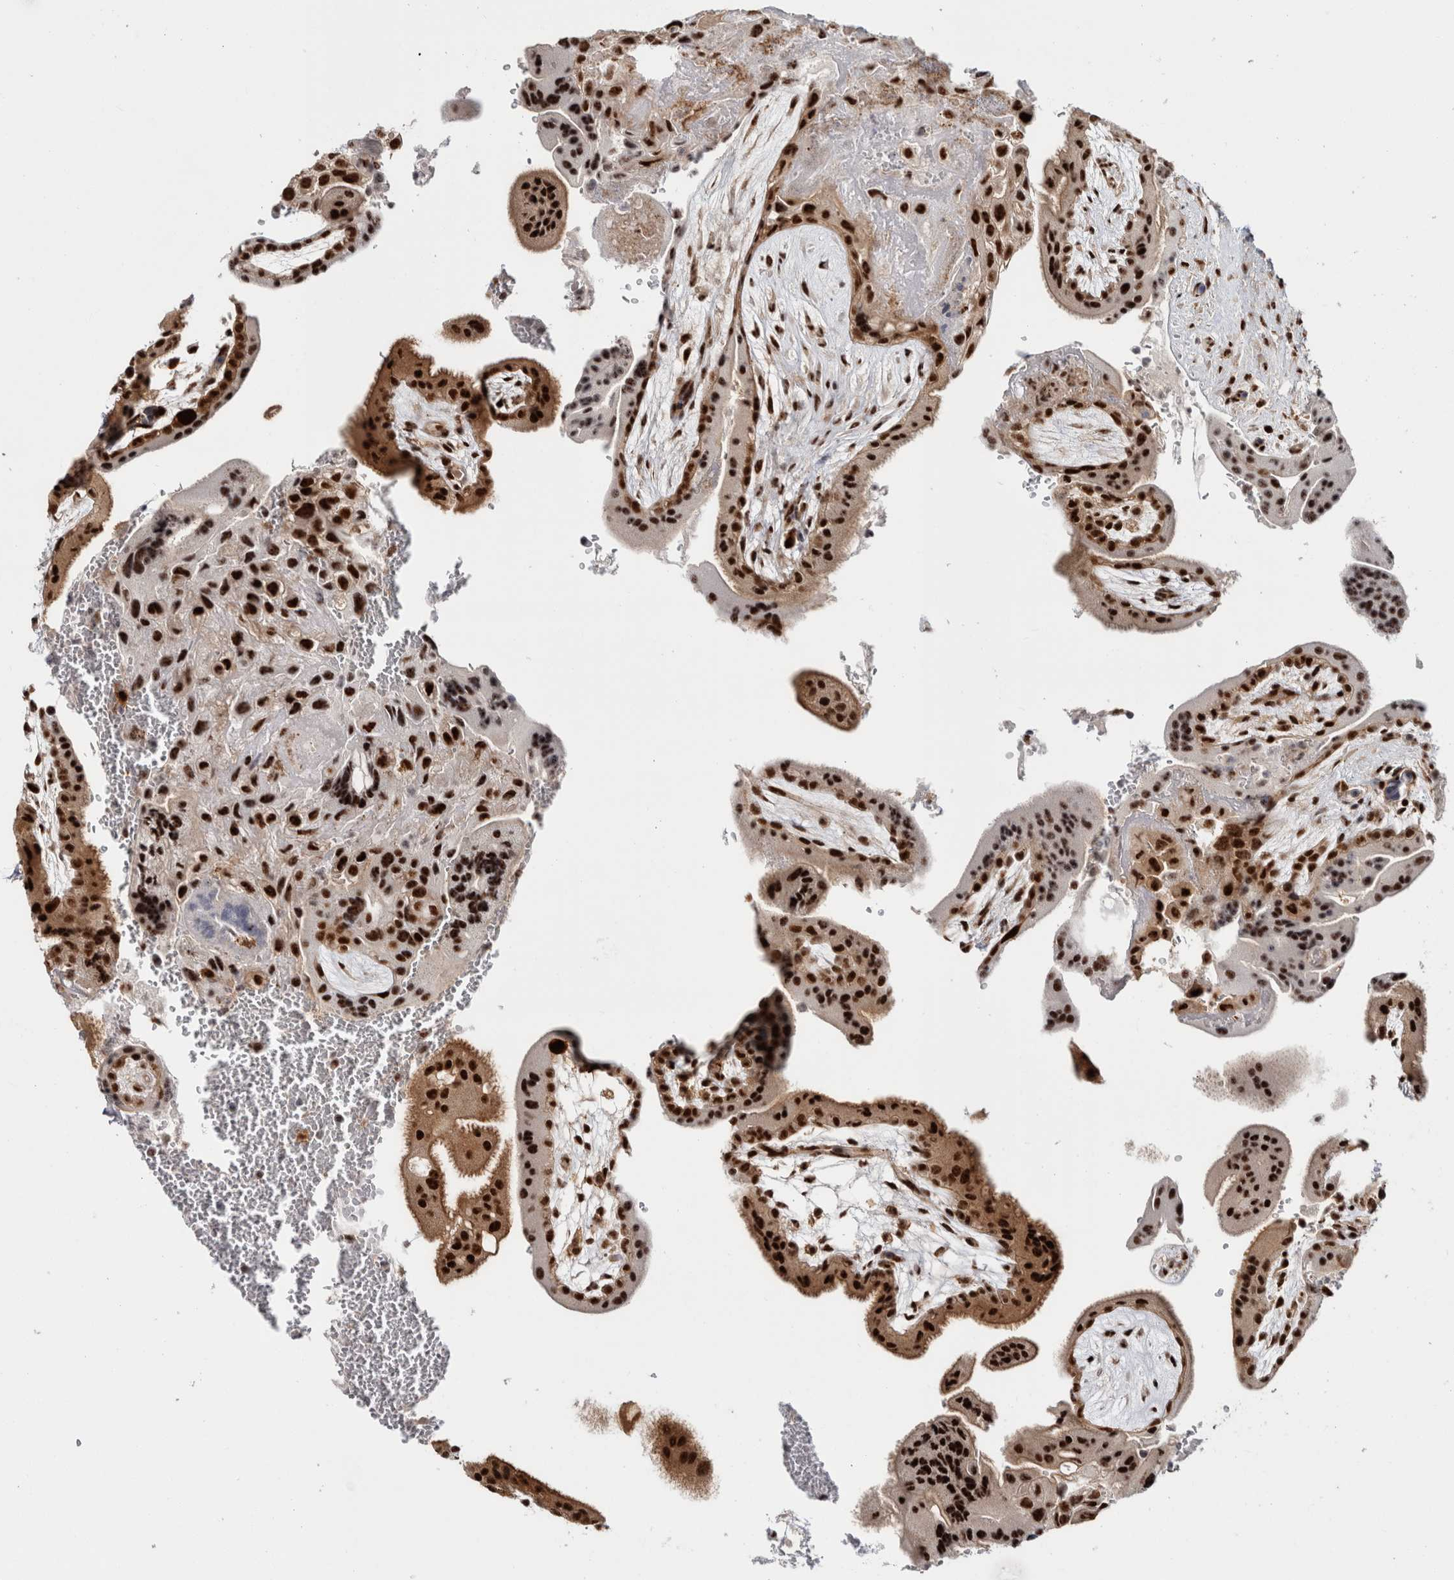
{"staining": {"intensity": "strong", "quantity": ">75%", "location": "nuclear"}, "tissue": "placenta", "cell_type": "Decidual cells", "image_type": "normal", "snomed": [{"axis": "morphology", "description": "Normal tissue, NOS"}, {"axis": "topography", "description": "Placenta"}], "caption": "Immunohistochemical staining of unremarkable human placenta reveals high levels of strong nuclear expression in about >75% of decidual cells. Immunohistochemistry stains the protein of interest in brown and the nuclei are stained blue.", "gene": "MKNK1", "patient": {"sex": "female", "age": 35}}